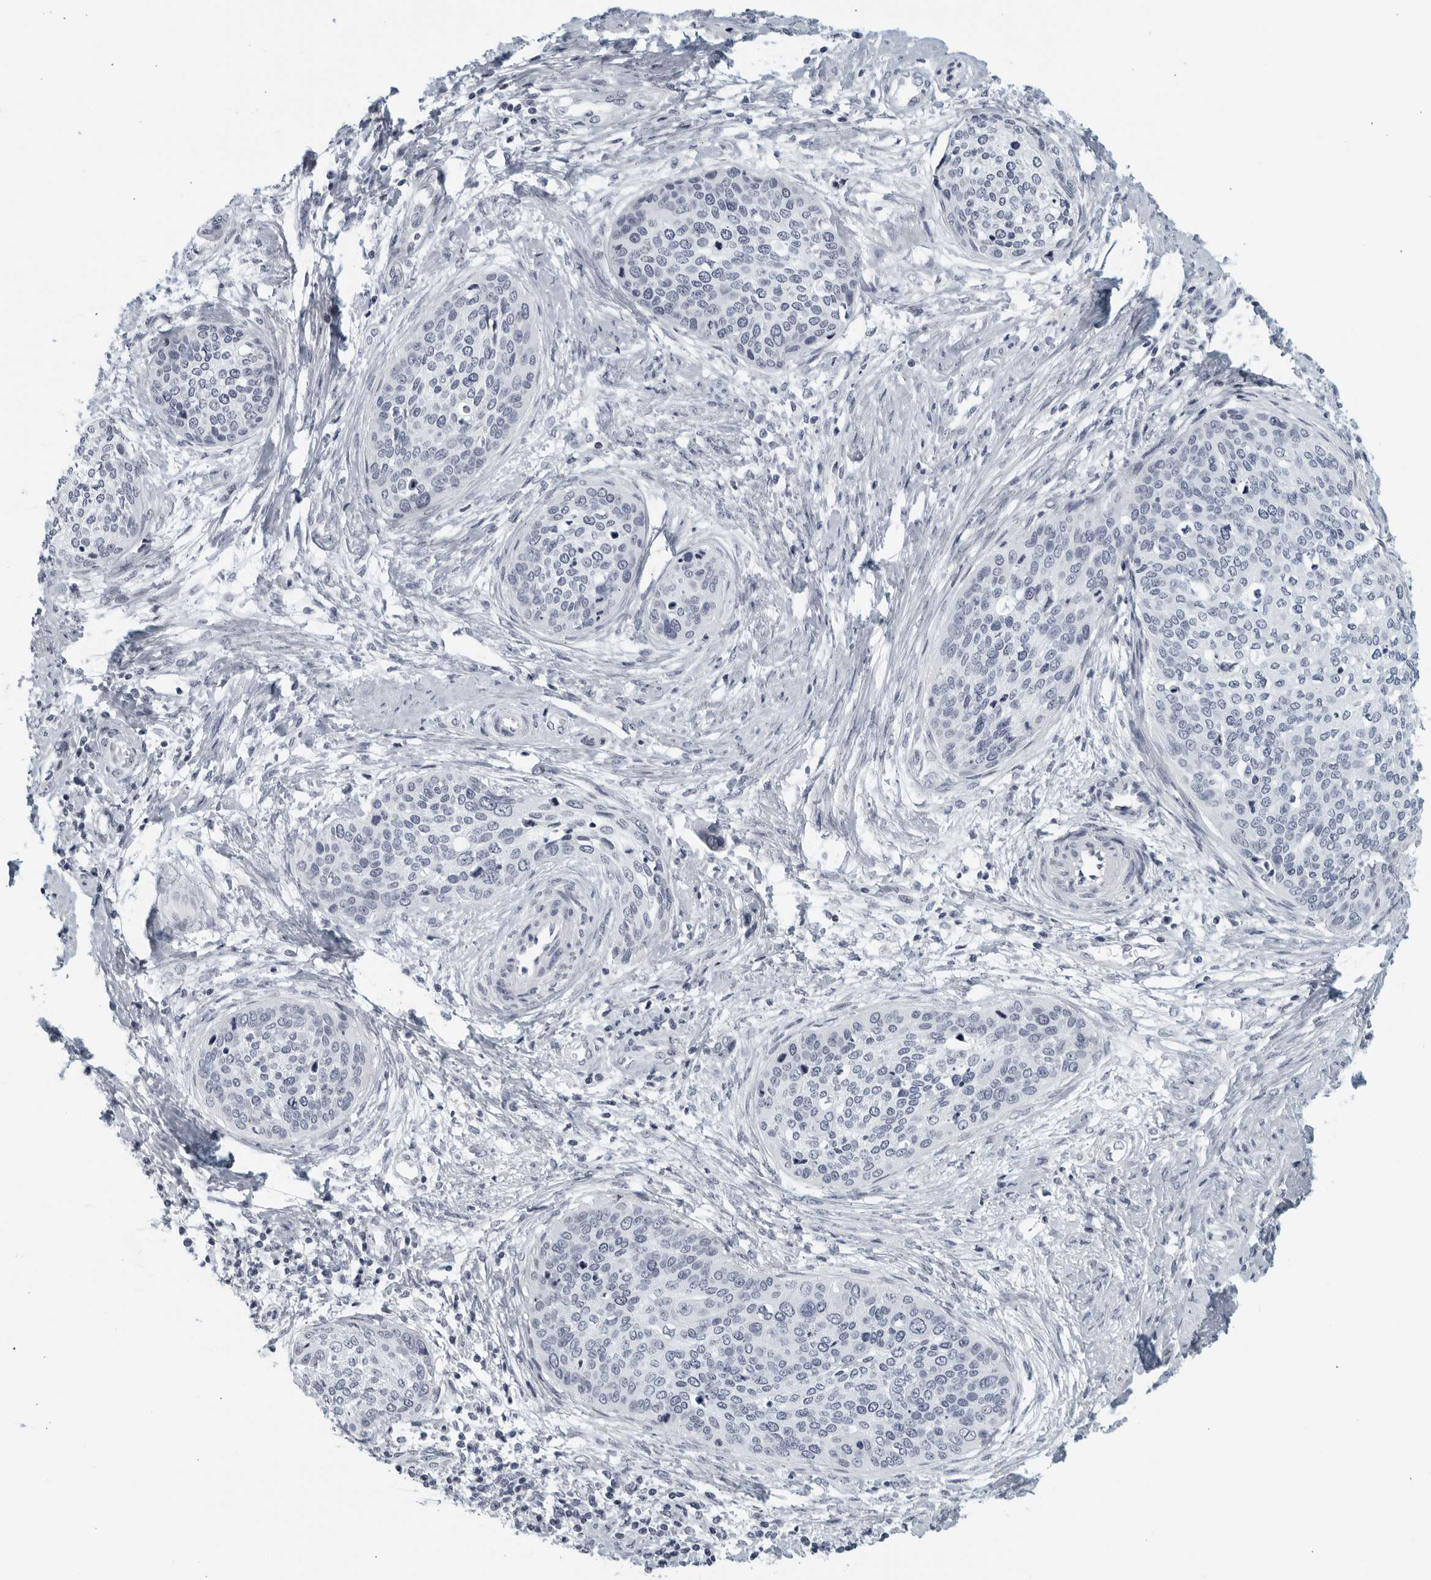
{"staining": {"intensity": "negative", "quantity": "none", "location": "none"}, "tissue": "cervical cancer", "cell_type": "Tumor cells", "image_type": "cancer", "snomed": [{"axis": "morphology", "description": "Squamous cell carcinoma, NOS"}, {"axis": "topography", "description": "Cervix"}], "caption": "Immunohistochemistry photomicrograph of cervical cancer stained for a protein (brown), which exhibits no positivity in tumor cells. (DAB (3,3'-diaminobenzidine) IHC, high magnification).", "gene": "KLK7", "patient": {"sex": "female", "age": 37}}